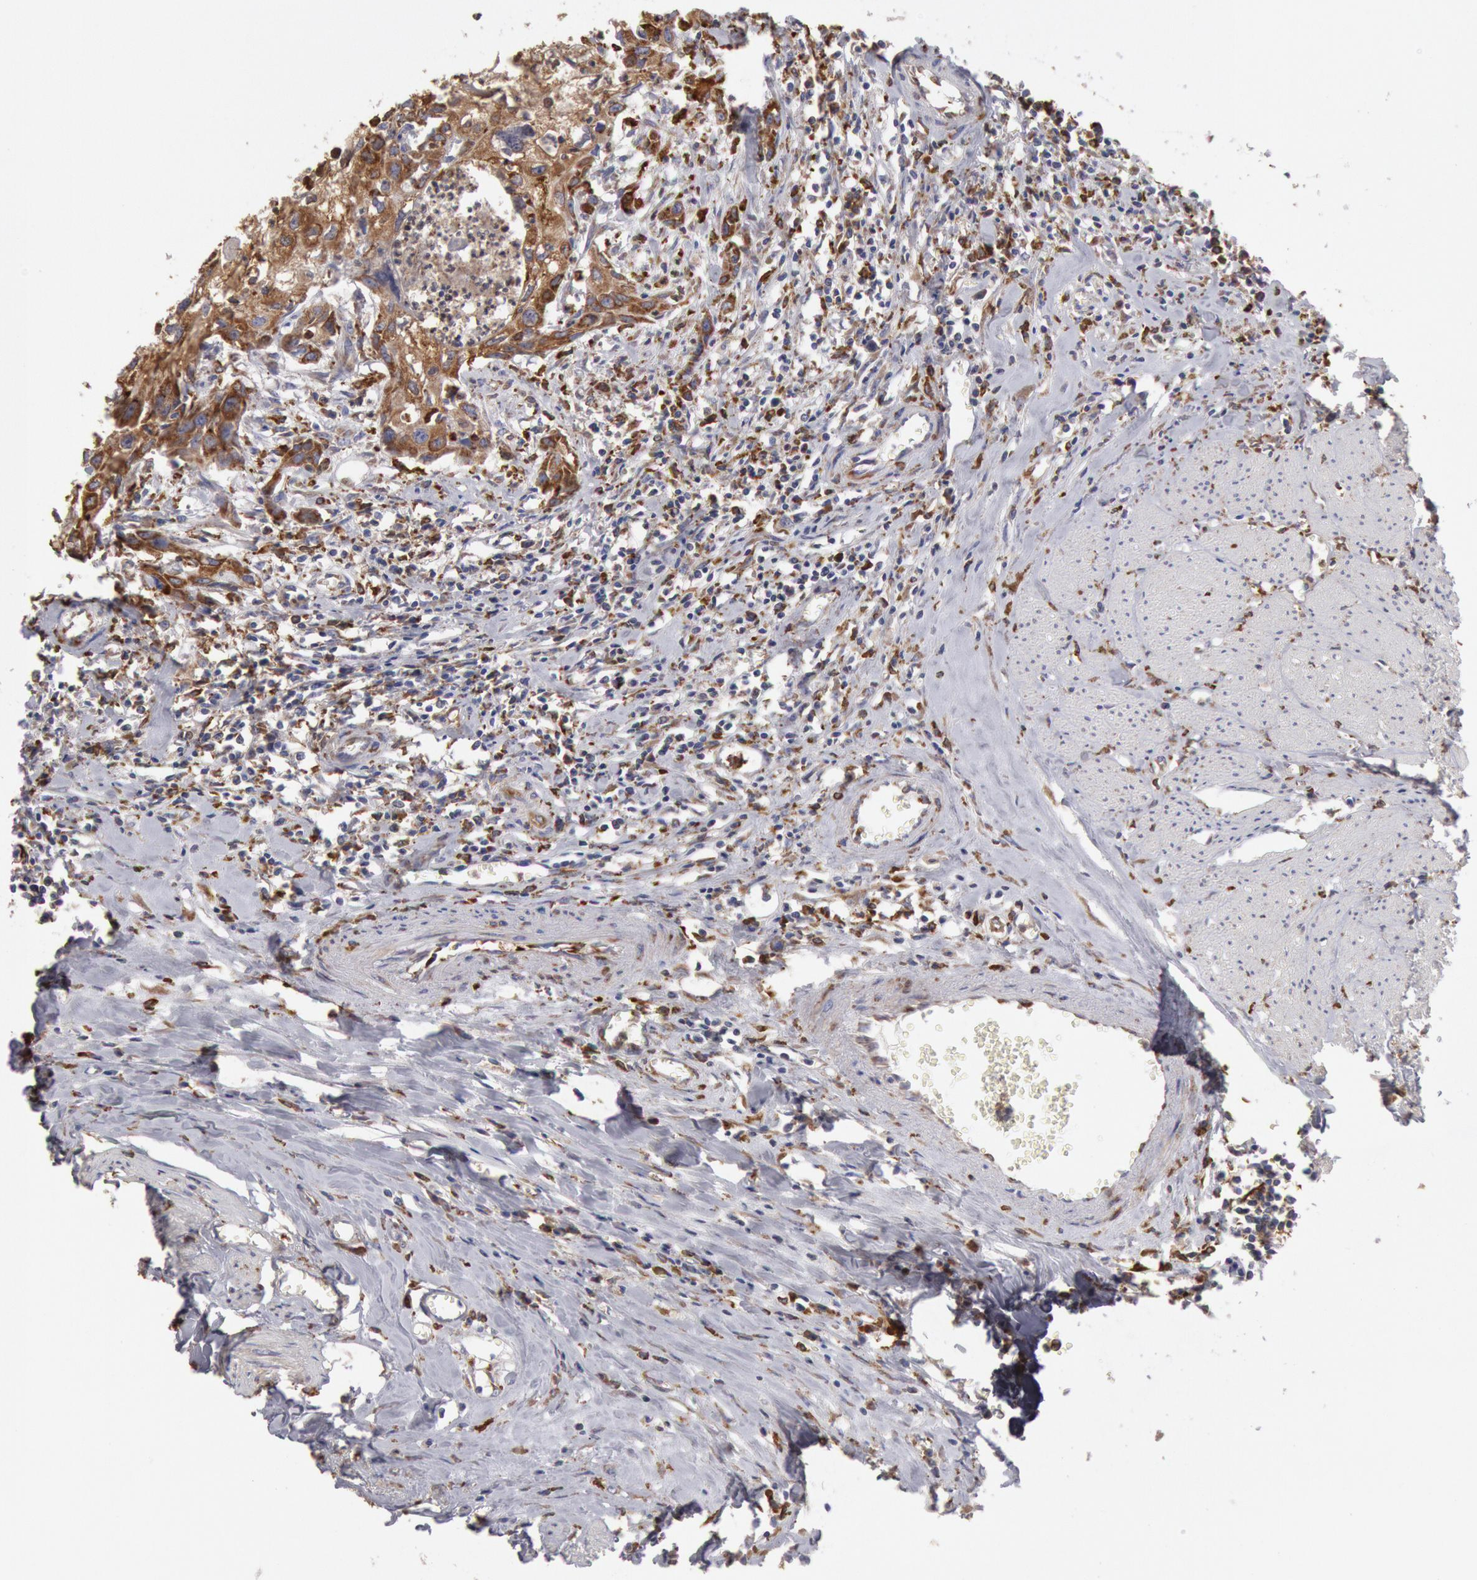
{"staining": {"intensity": "moderate", "quantity": ">75%", "location": "cytoplasmic/membranous"}, "tissue": "urothelial cancer", "cell_type": "Tumor cells", "image_type": "cancer", "snomed": [{"axis": "morphology", "description": "Urothelial carcinoma, High grade"}, {"axis": "topography", "description": "Urinary bladder"}], "caption": "Urothelial cancer stained for a protein (brown) demonstrates moderate cytoplasmic/membranous positive expression in approximately >75% of tumor cells.", "gene": "ERP44", "patient": {"sex": "male", "age": 54}}